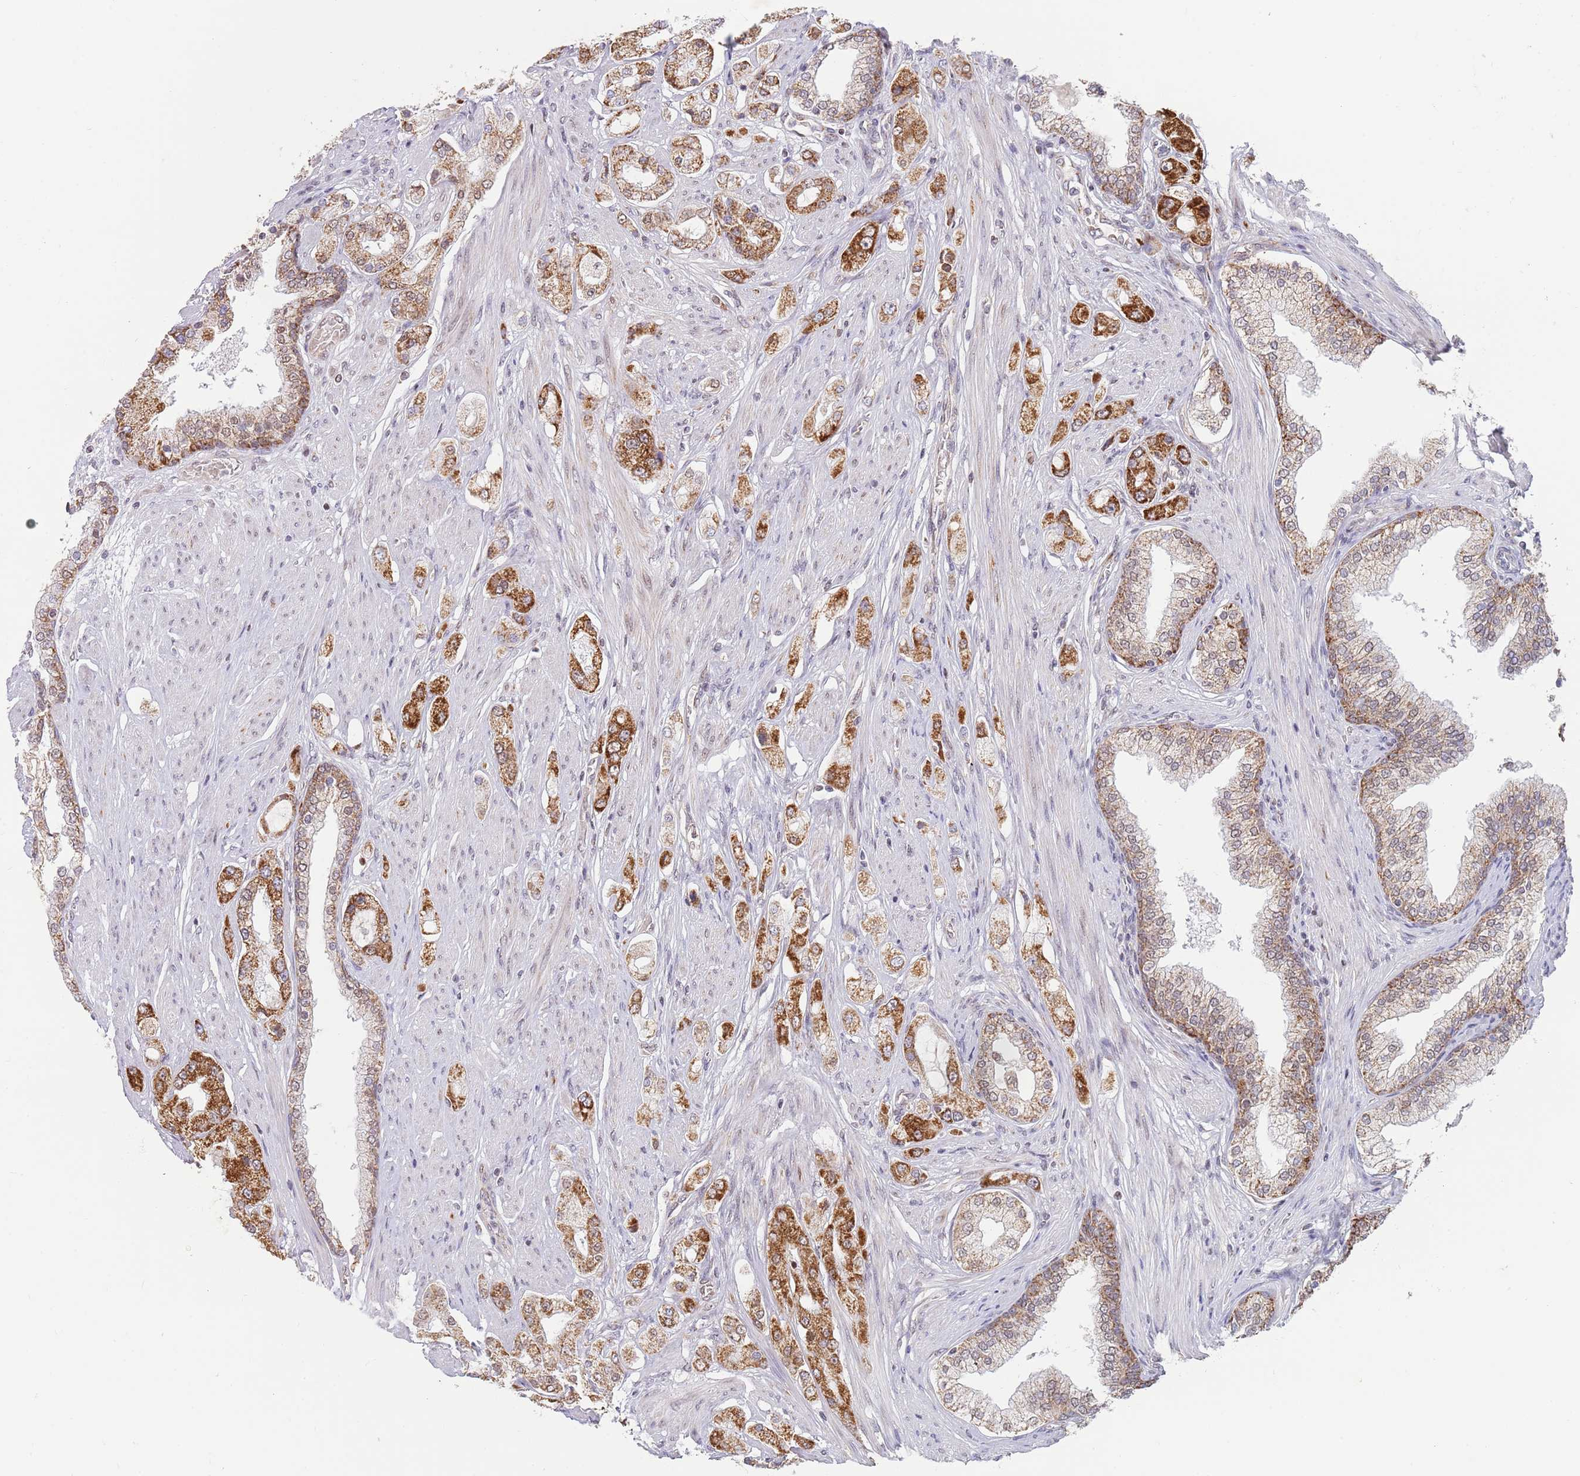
{"staining": {"intensity": "strong", "quantity": ">75%", "location": "cytoplasmic/membranous"}, "tissue": "prostate cancer", "cell_type": "Tumor cells", "image_type": "cancer", "snomed": [{"axis": "morphology", "description": "Adenocarcinoma, High grade"}, {"axis": "topography", "description": "Prostate"}], "caption": "IHC histopathology image of neoplastic tissue: human prostate cancer (high-grade adenocarcinoma) stained using IHC displays high levels of strong protein expression localized specifically in the cytoplasmic/membranous of tumor cells, appearing as a cytoplasmic/membranous brown color.", "gene": "TIMM13", "patient": {"sex": "male", "age": 68}}